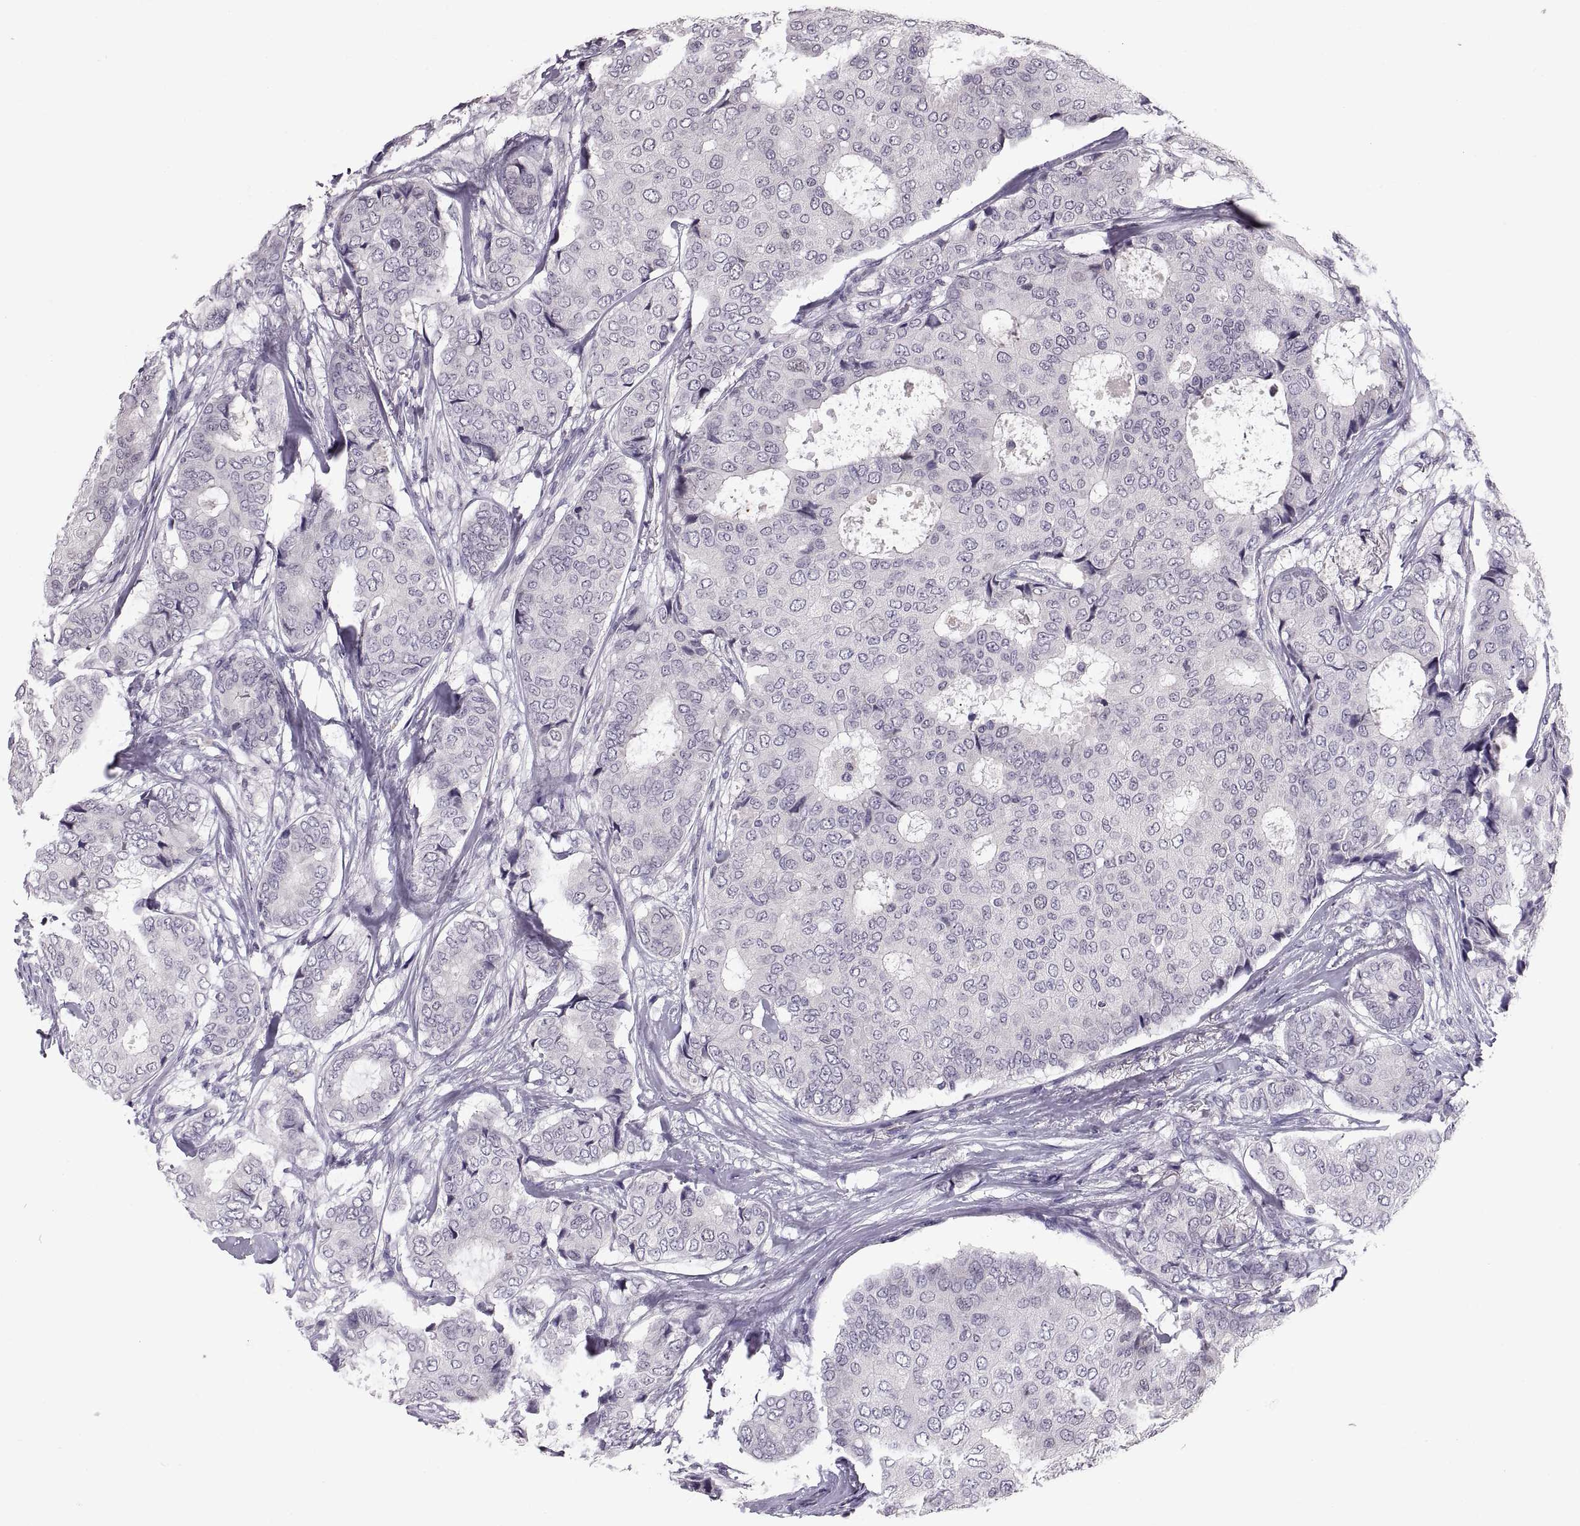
{"staining": {"intensity": "negative", "quantity": "none", "location": "none"}, "tissue": "breast cancer", "cell_type": "Tumor cells", "image_type": "cancer", "snomed": [{"axis": "morphology", "description": "Duct carcinoma"}, {"axis": "topography", "description": "Breast"}], "caption": "High magnification brightfield microscopy of breast cancer (infiltrating ductal carcinoma) stained with DAB (brown) and counterstained with hematoxylin (blue): tumor cells show no significant staining.", "gene": "MAGEB18", "patient": {"sex": "female", "age": 75}}